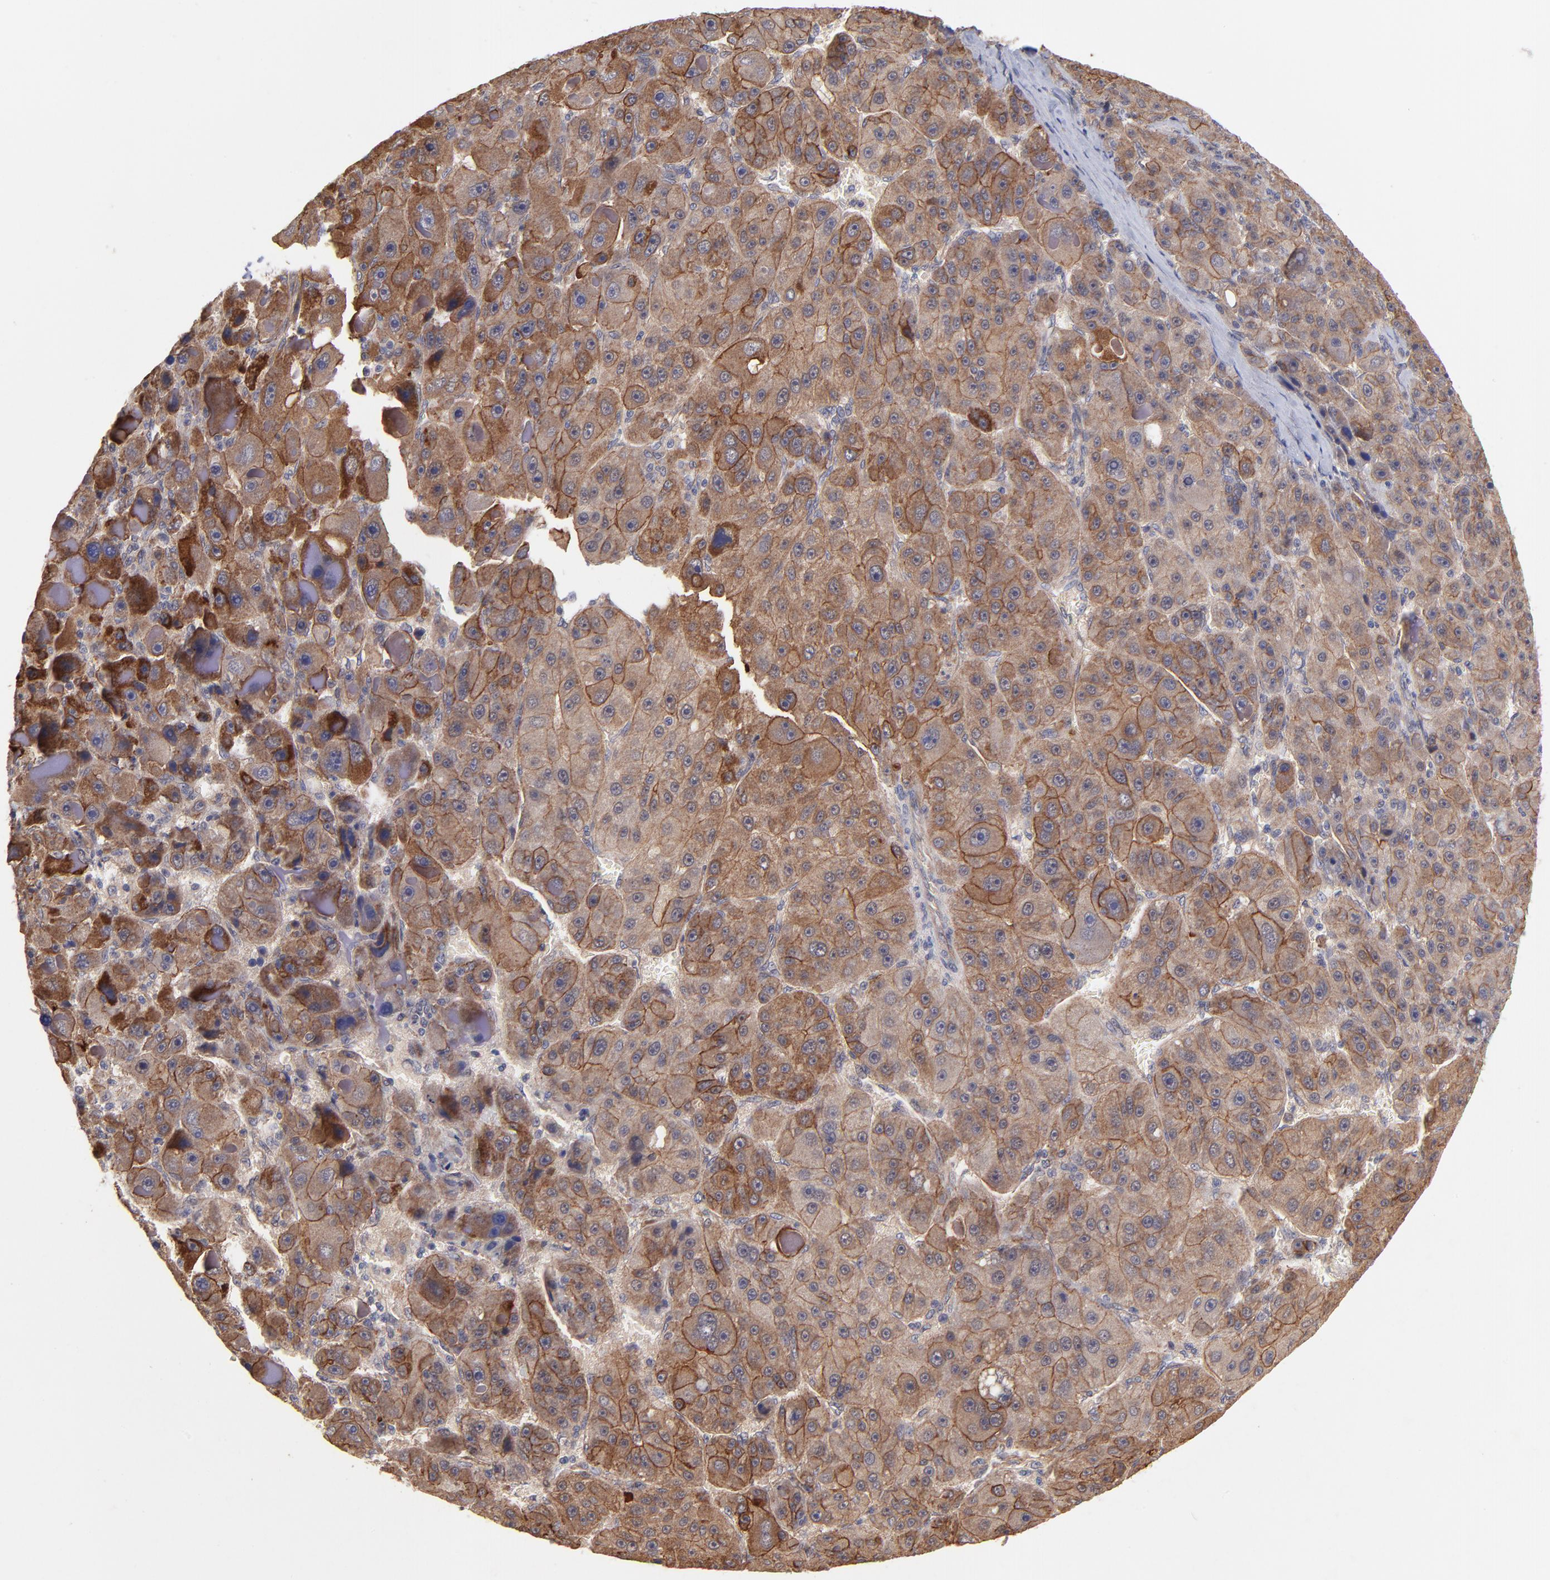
{"staining": {"intensity": "strong", "quantity": ">75%", "location": "cytoplasmic/membranous"}, "tissue": "liver cancer", "cell_type": "Tumor cells", "image_type": "cancer", "snomed": [{"axis": "morphology", "description": "Carcinoma, Hepatocellular, NOS"}, {"axis": "topography", "description": "Liver"}], "caption": "Approximately >75% of tumor cells in liver cancer exhibit strong cytoplasmic/membranous protein staining as visualized by brown immunohistochemical staining.", "gene": "STAP2", "patient": {"sex": "male", "age": 76}}